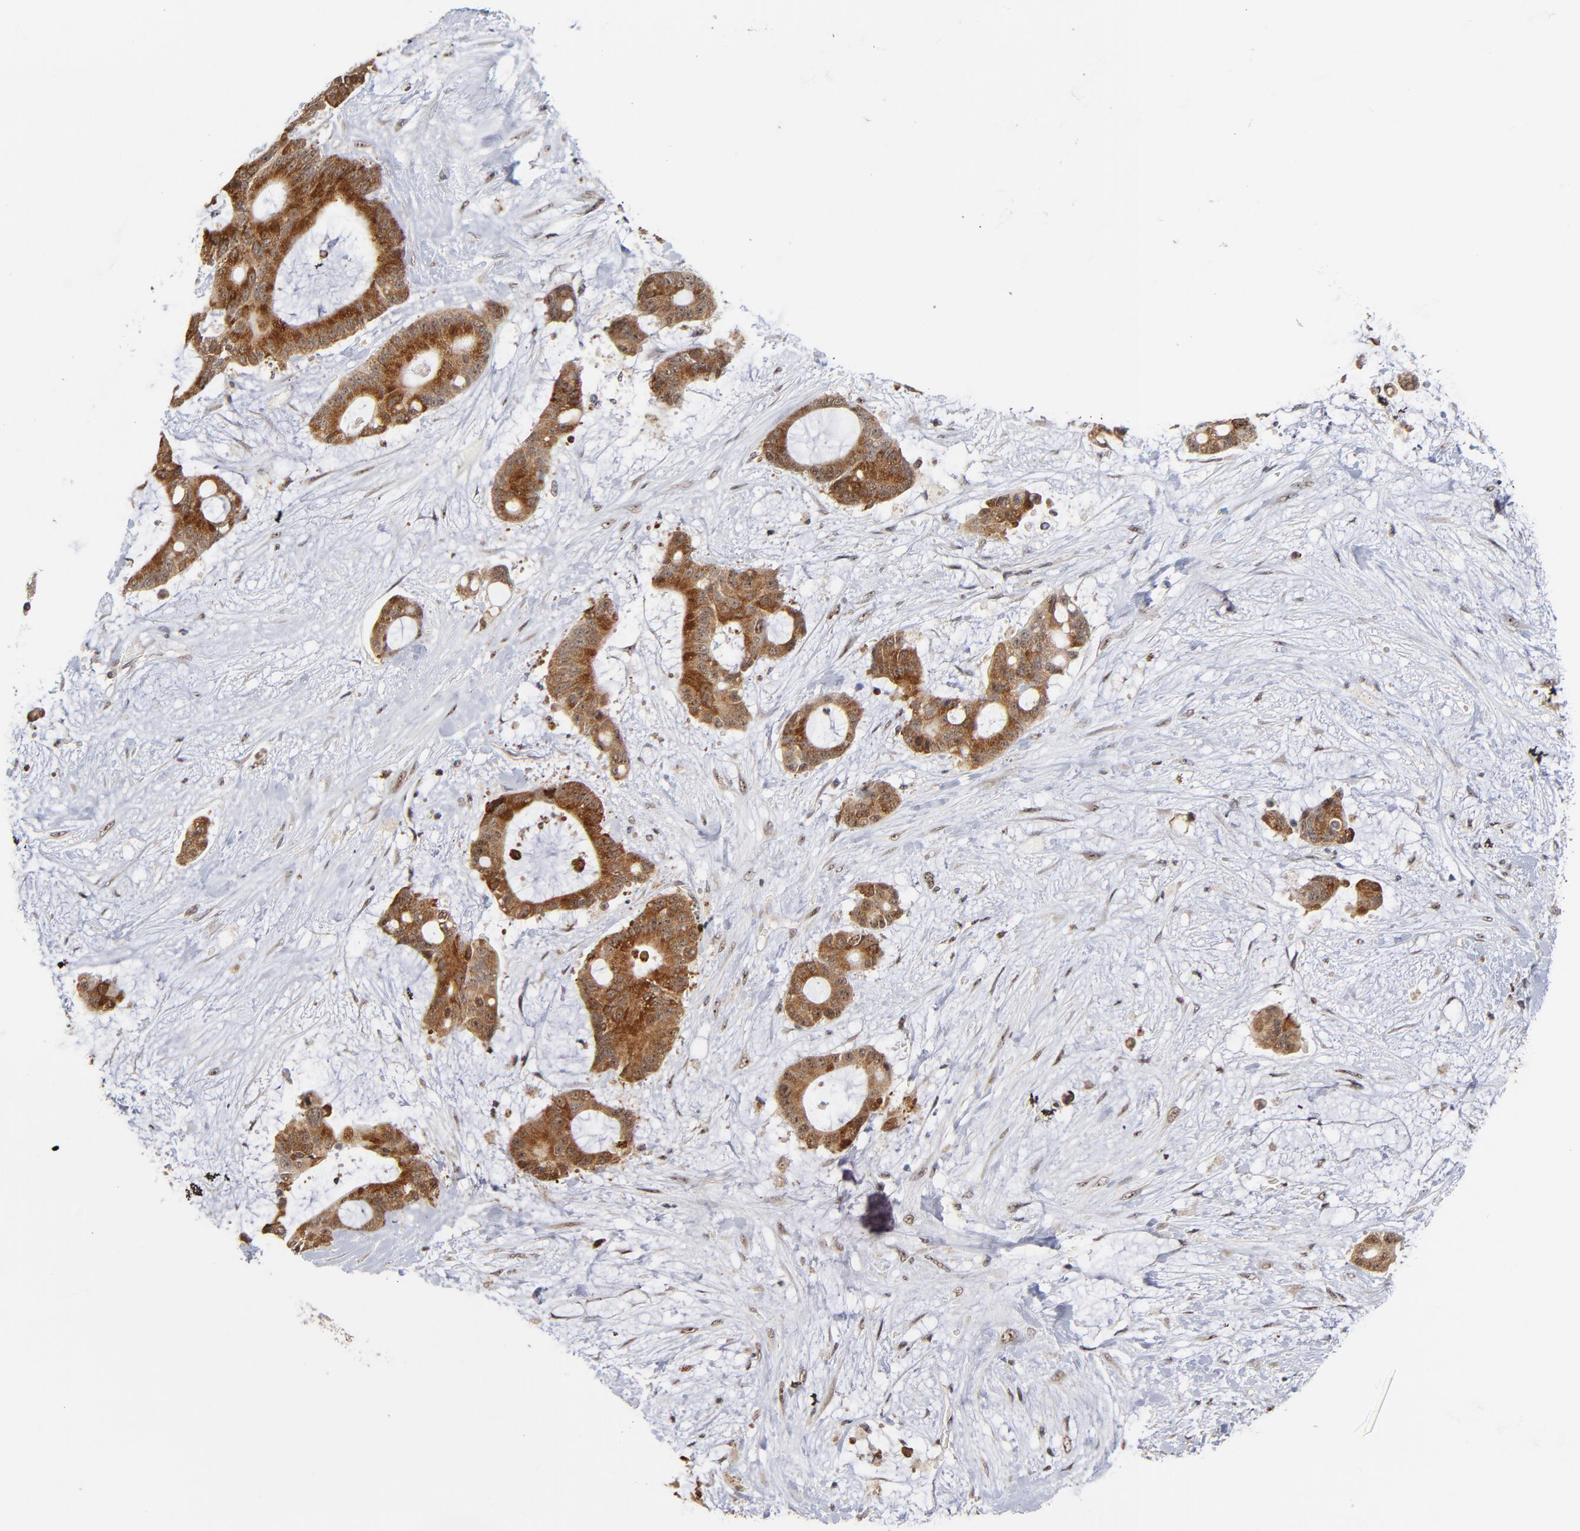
{"staining": {"intensity": "moderate", "quantity": ">75%", "location": "cytoplasmic/membranous,nuclear"}, "tissue": "liver cancer", "cell_type": "Tumor cells", "image_type": "cancer", "snomed": [{"axis": "morphology", "description": "Cholangiocarcinoma"}, {"axis": "topography", "description": "Liver"}], "caption": "A high-resolution micrograph shows immunohistochemistry (IHC) staining of cholangiocarcinoma (liver), which displays moderate cytoplasmic/membranous and nuclear expression in approximately >75% of tumor cells.", "gene": "ZNF419", "patient": {"sex": "female", "age": 73}}